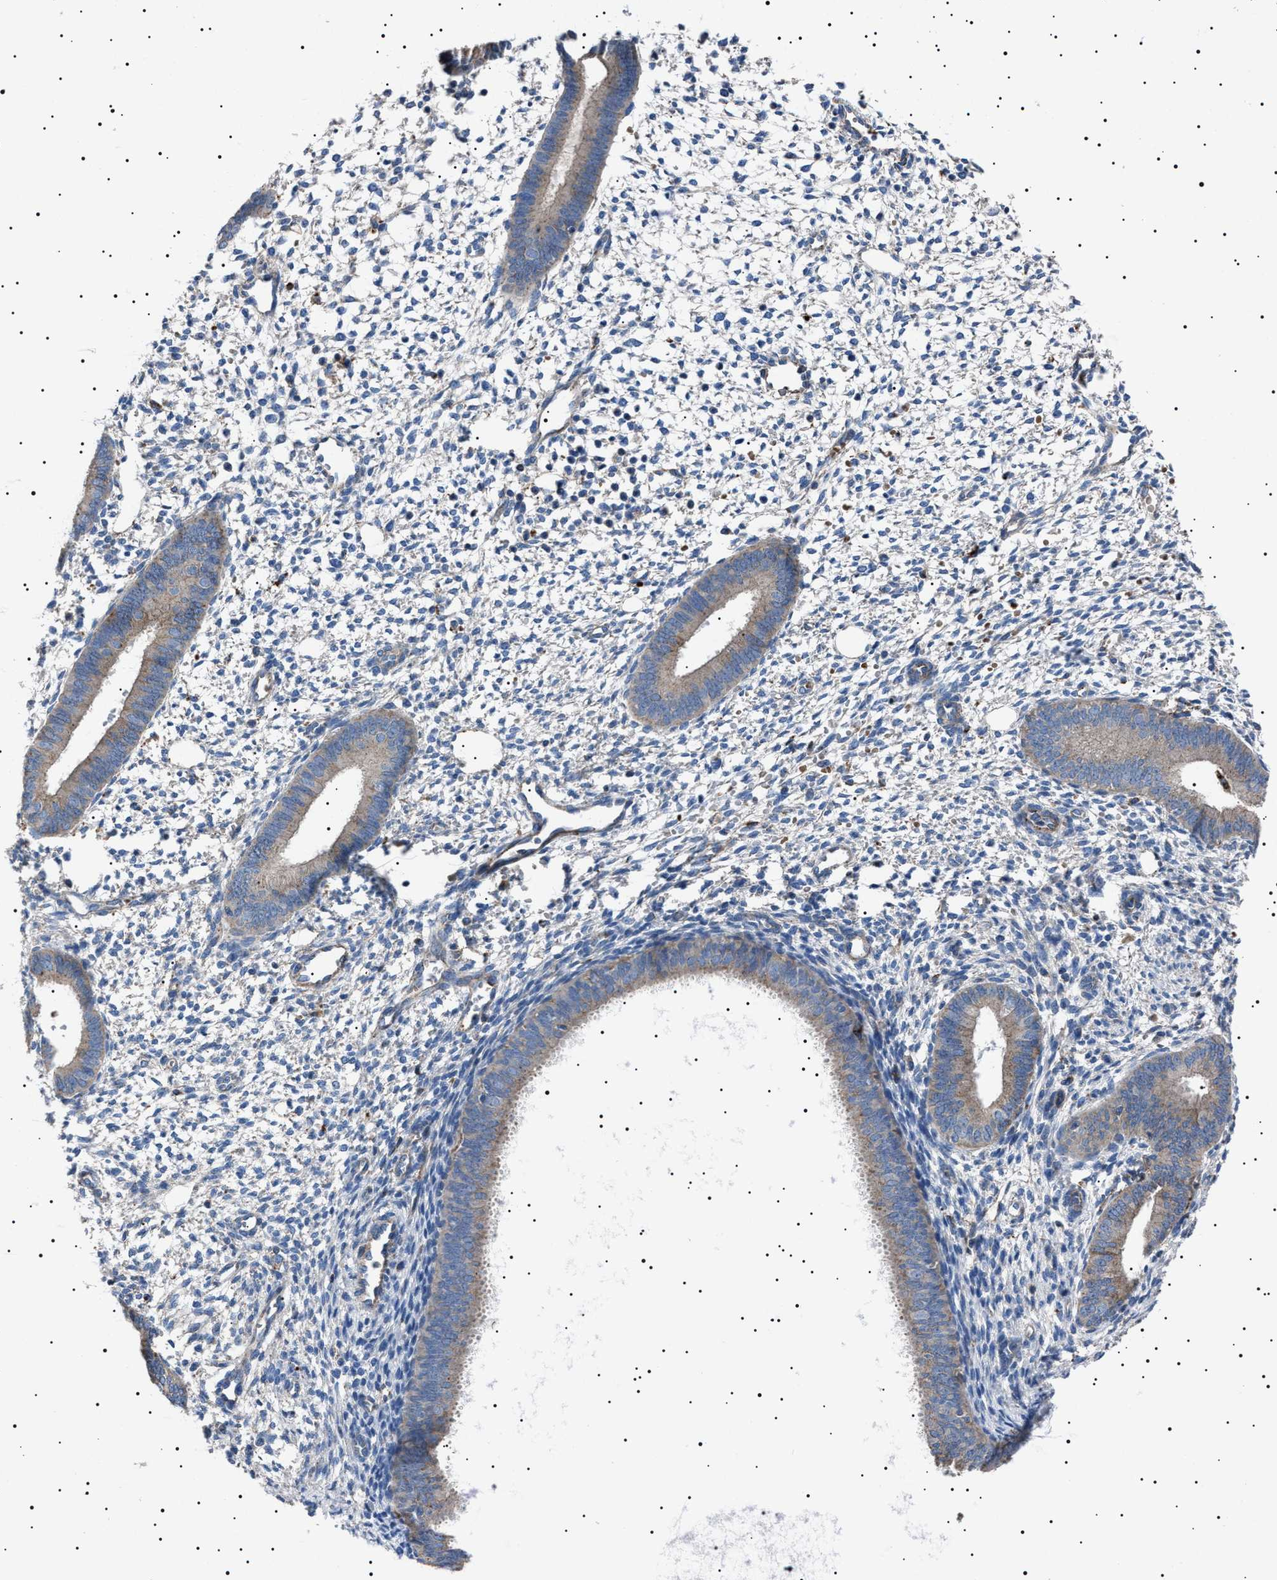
{"staining": {"intensity": "negative", "quantity": "none", "location": "none"}, "tissue": "endometrium", "cell_type": "Cells in endometrial stroma", "image_type": "normal", "snomed": [{"axis": "morphology", "description": "Normal tissue, NOS"}, {"axis": "topography", "description": "Endometrium"}], "caption": "Immunohistochemistry (IHC) photomicrograph of unremarkable endometrium: endometrium stained with DAB reveals no significant protein expression in cells in endometrial stroma. (DAB (3,3'-diaminobenzidine) immunohistochemistry with hematoxylin counter stain).", "gene": "NEU1", "patient": {"sex": "female", "age": 46}}